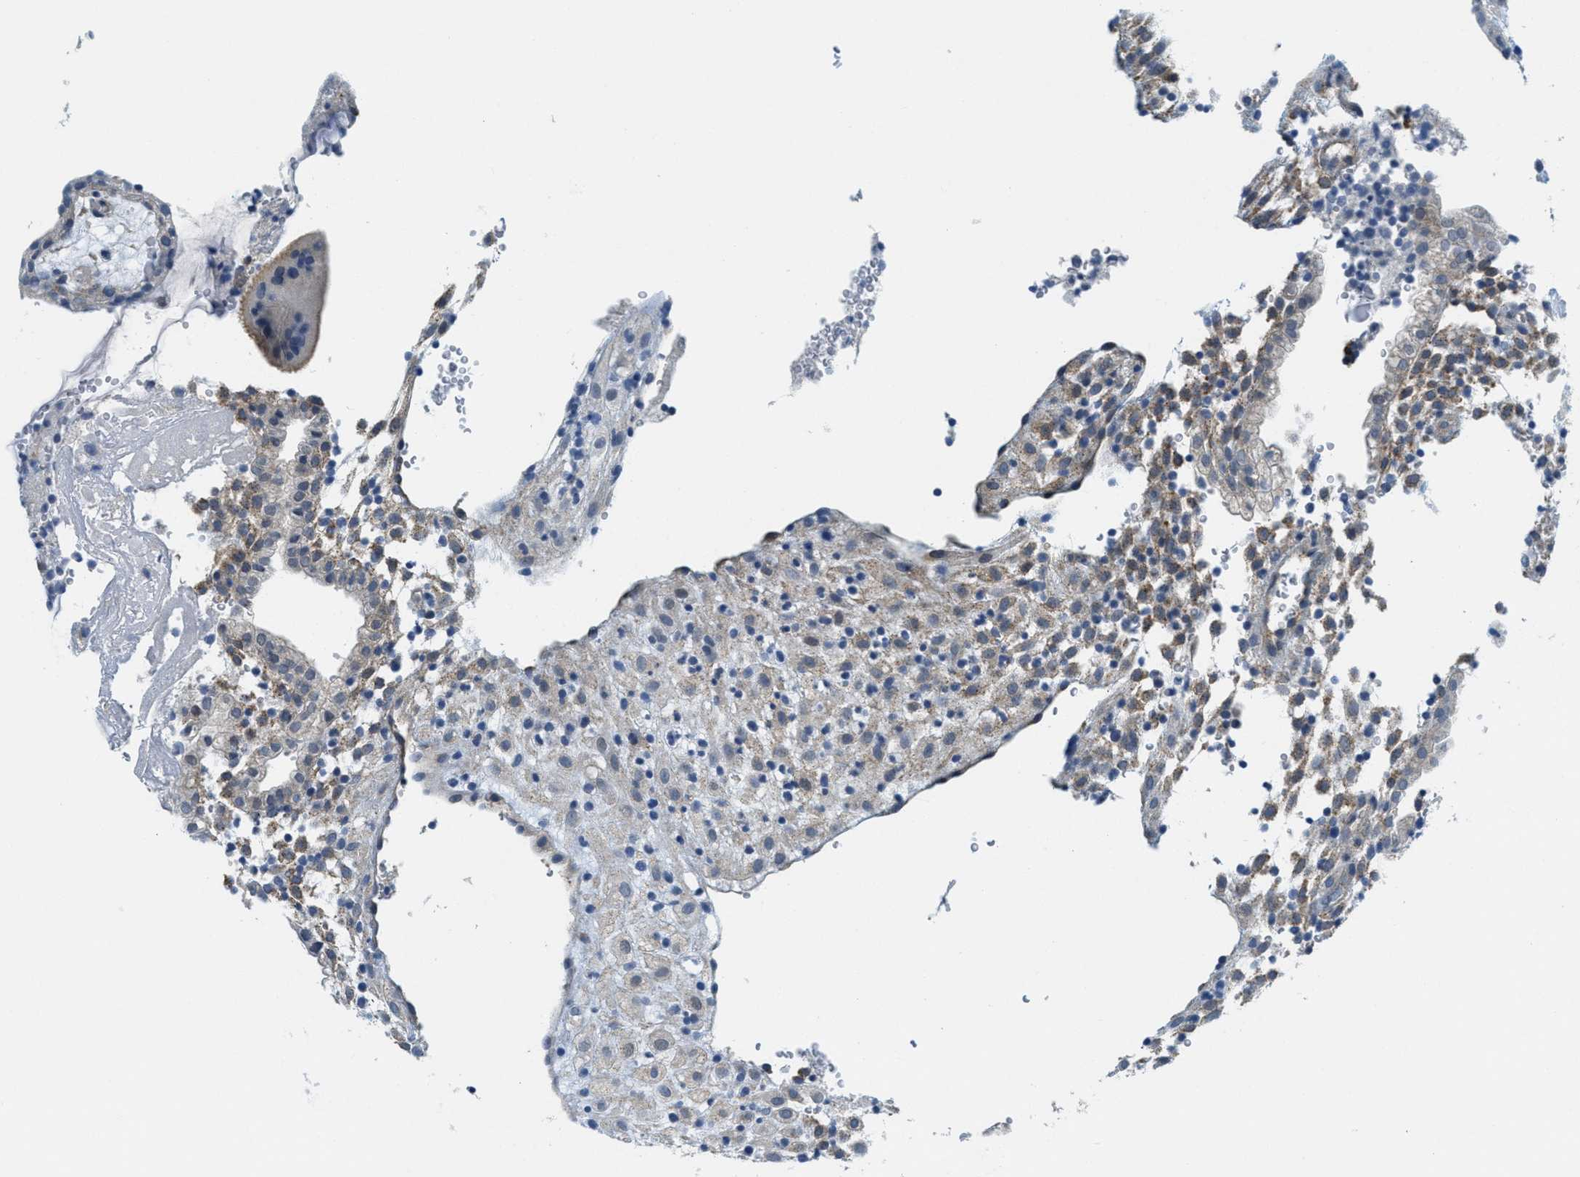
{"staining": {"intensity": "weak", "quantity": "<25%", "location": "cytoplasmic/membranous"}, "tissue": "placenta", "cell_type": "Decidual cells", "image_type": "normal", "snomed": [{"axis": "morphology", "description": "Normal tissue, NOS"}, {"axis": "topography", "description": "Placenta"}], "caption": "The photomicrograph reveals no staining of decidual cells in benign placenta. (Immunohistochemistry (ihc), brightfield microscopy, high magnification).", "gene": "ZFYVE9", "patient": {"sex": "female", "age": 18}}